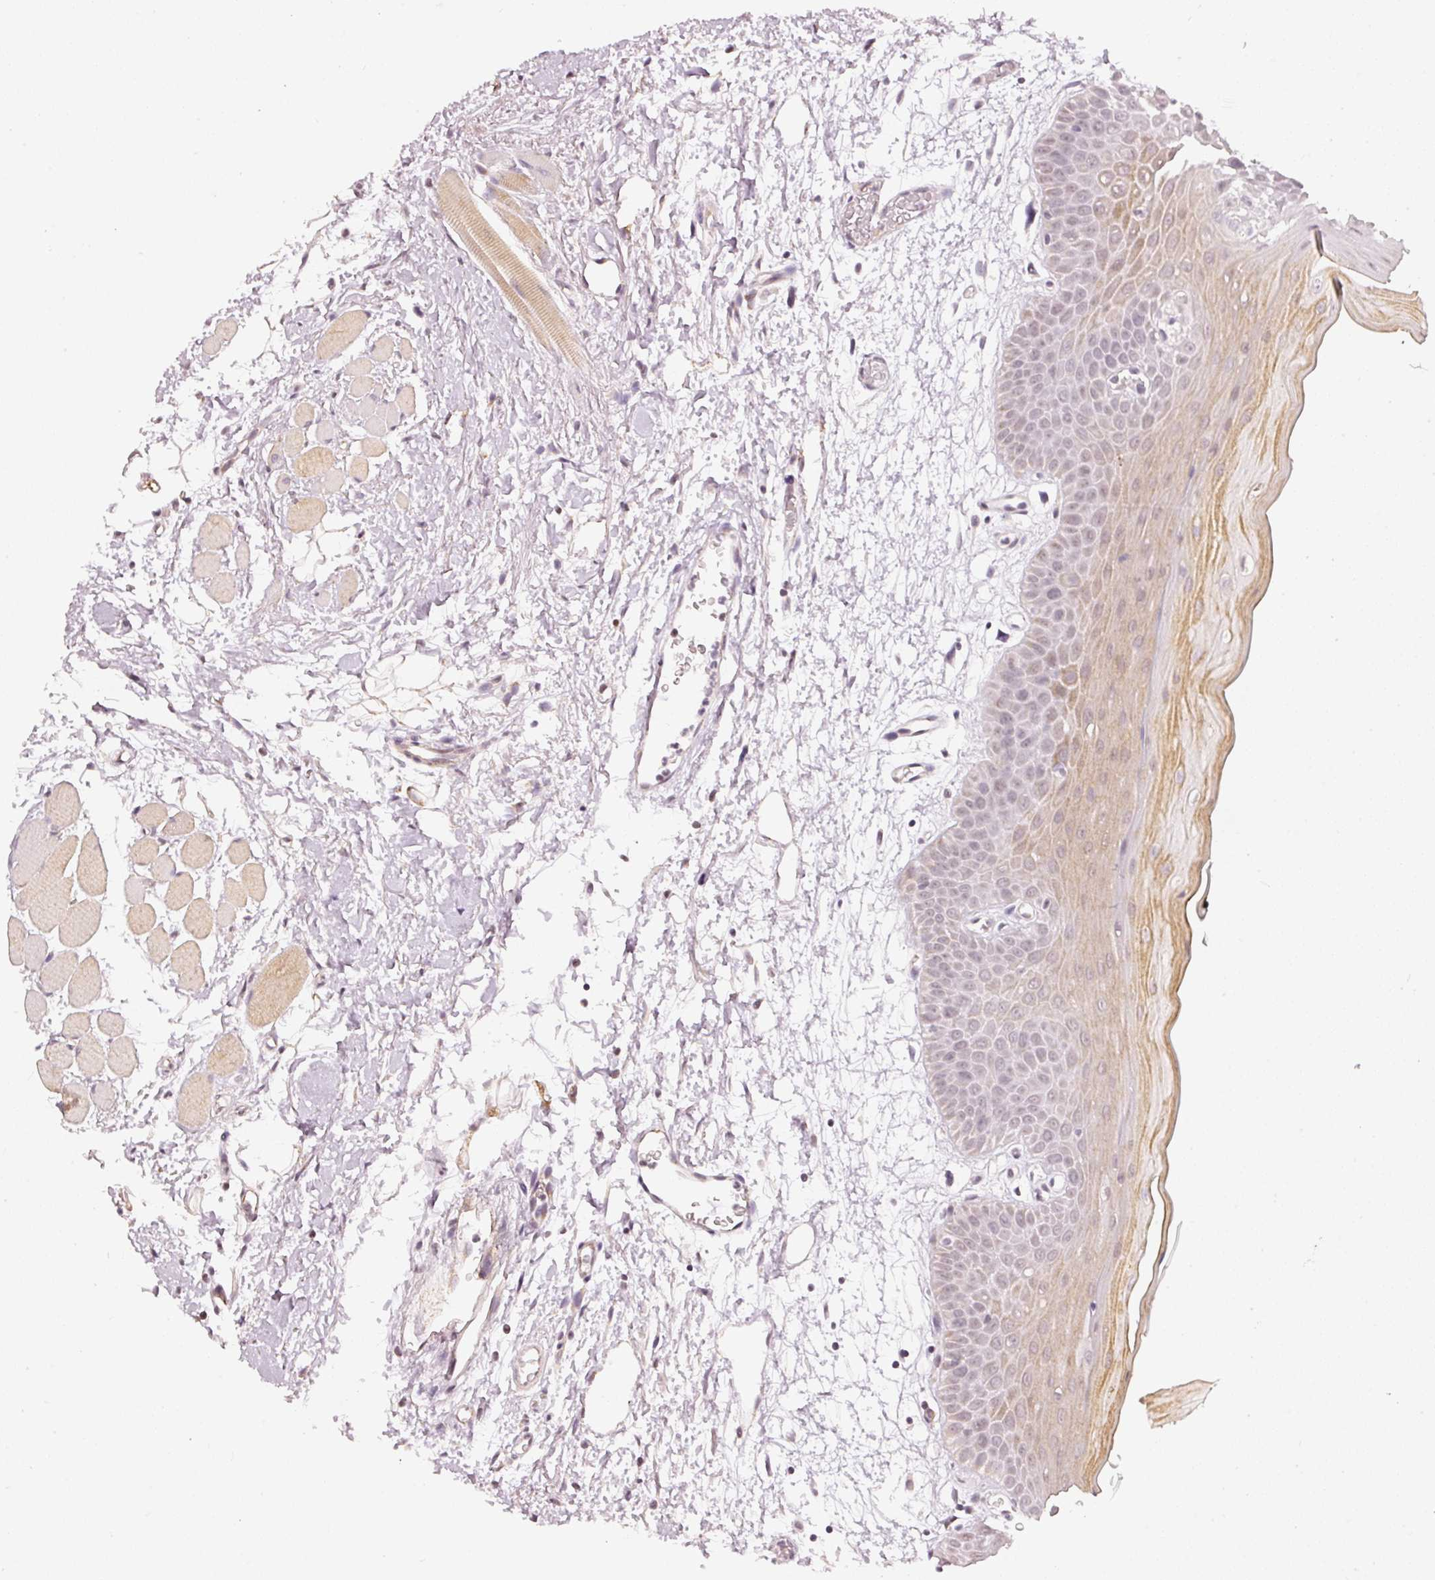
{"staining": {"intensity": "moderate", "quantity": "<25%", "location": "cytoplasmic/membranous,nuclear"}, "tissue": "oral mucosa", "cell_type": "Squamous epithelial cells", "image_type": "normal", "snomed": [{"axis": "morphology", "description": "Normal tissue, NOS"}, {"axis": "topography", "description": "Oral tissue"}, {"axis": "topography", "description": "Tounge, NOS"}], "caption": "Immunohistochemistry (DAB (3,3'-diaminobenzidine)) staining of benign human oral mucosa shows moderate cytoplasmic/membranous,nuclear protein staining in approximately <25% of squamous epithelial cells.", "gene": "NRDE2", "patient": {"sex": "female", "age": 59}}